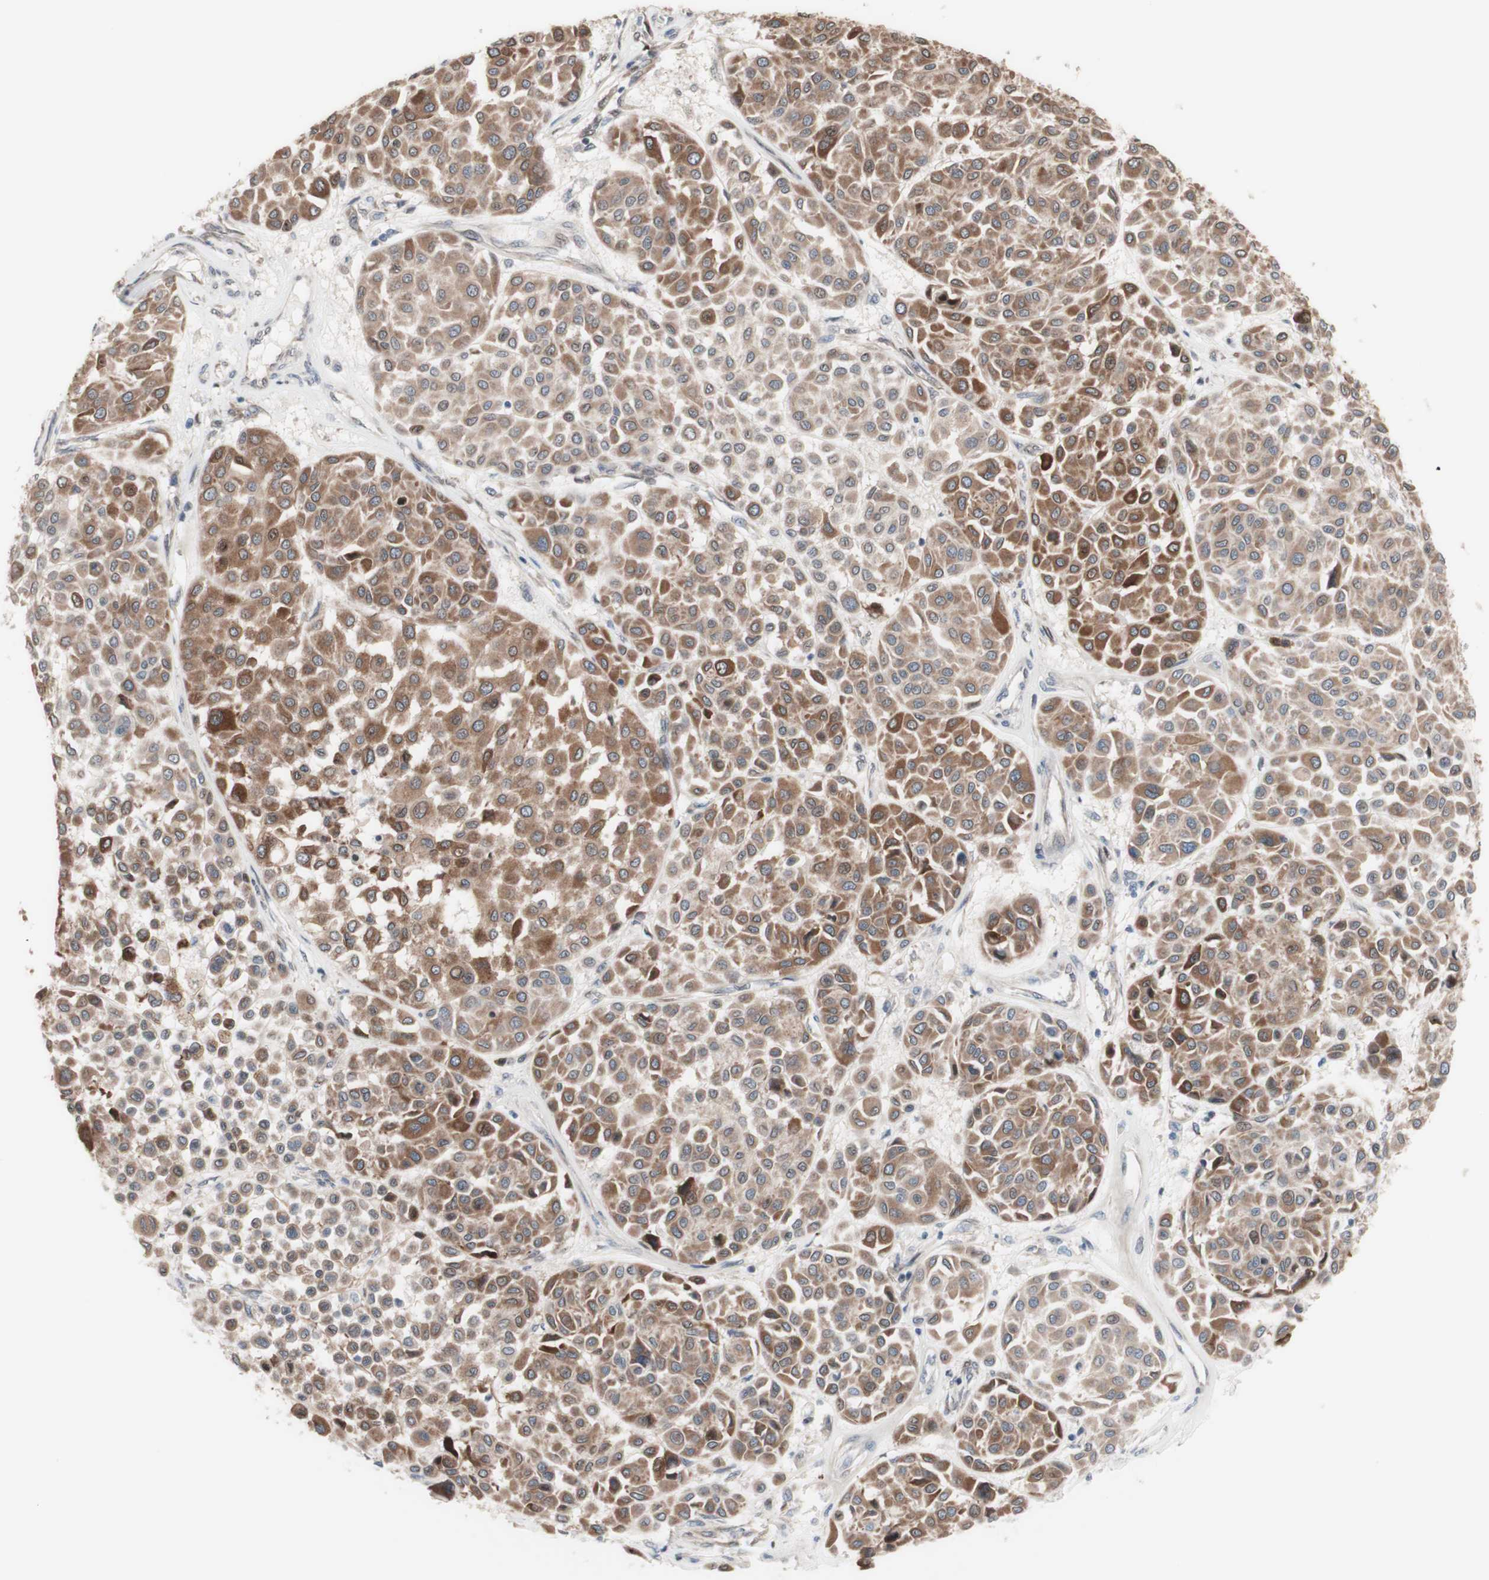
{"staining": {"intensity": "moderate", "quantity": "25%-75%", "location": "cytoplasmic/membranous"}, "tissue": "melanoma", "cell_type": "Tumor cells", "image_type": "cancer", "snomed": [{"axis": "morphology", "description": "Malignant melanoma, Metastatic site"}, {"axis": "topography", "description": "Soft tissue"}], "caption": "Malignant melanoma (metastatic site) stained with DAB (3,3'-diaminobenzidine) IHC exhibits medium levels of moderate cytoplasmic/membranous staining in about 25%-75% of tumor cells.", "gene": "PHTF2", "patient": {"sex": "male", "age": 41}}